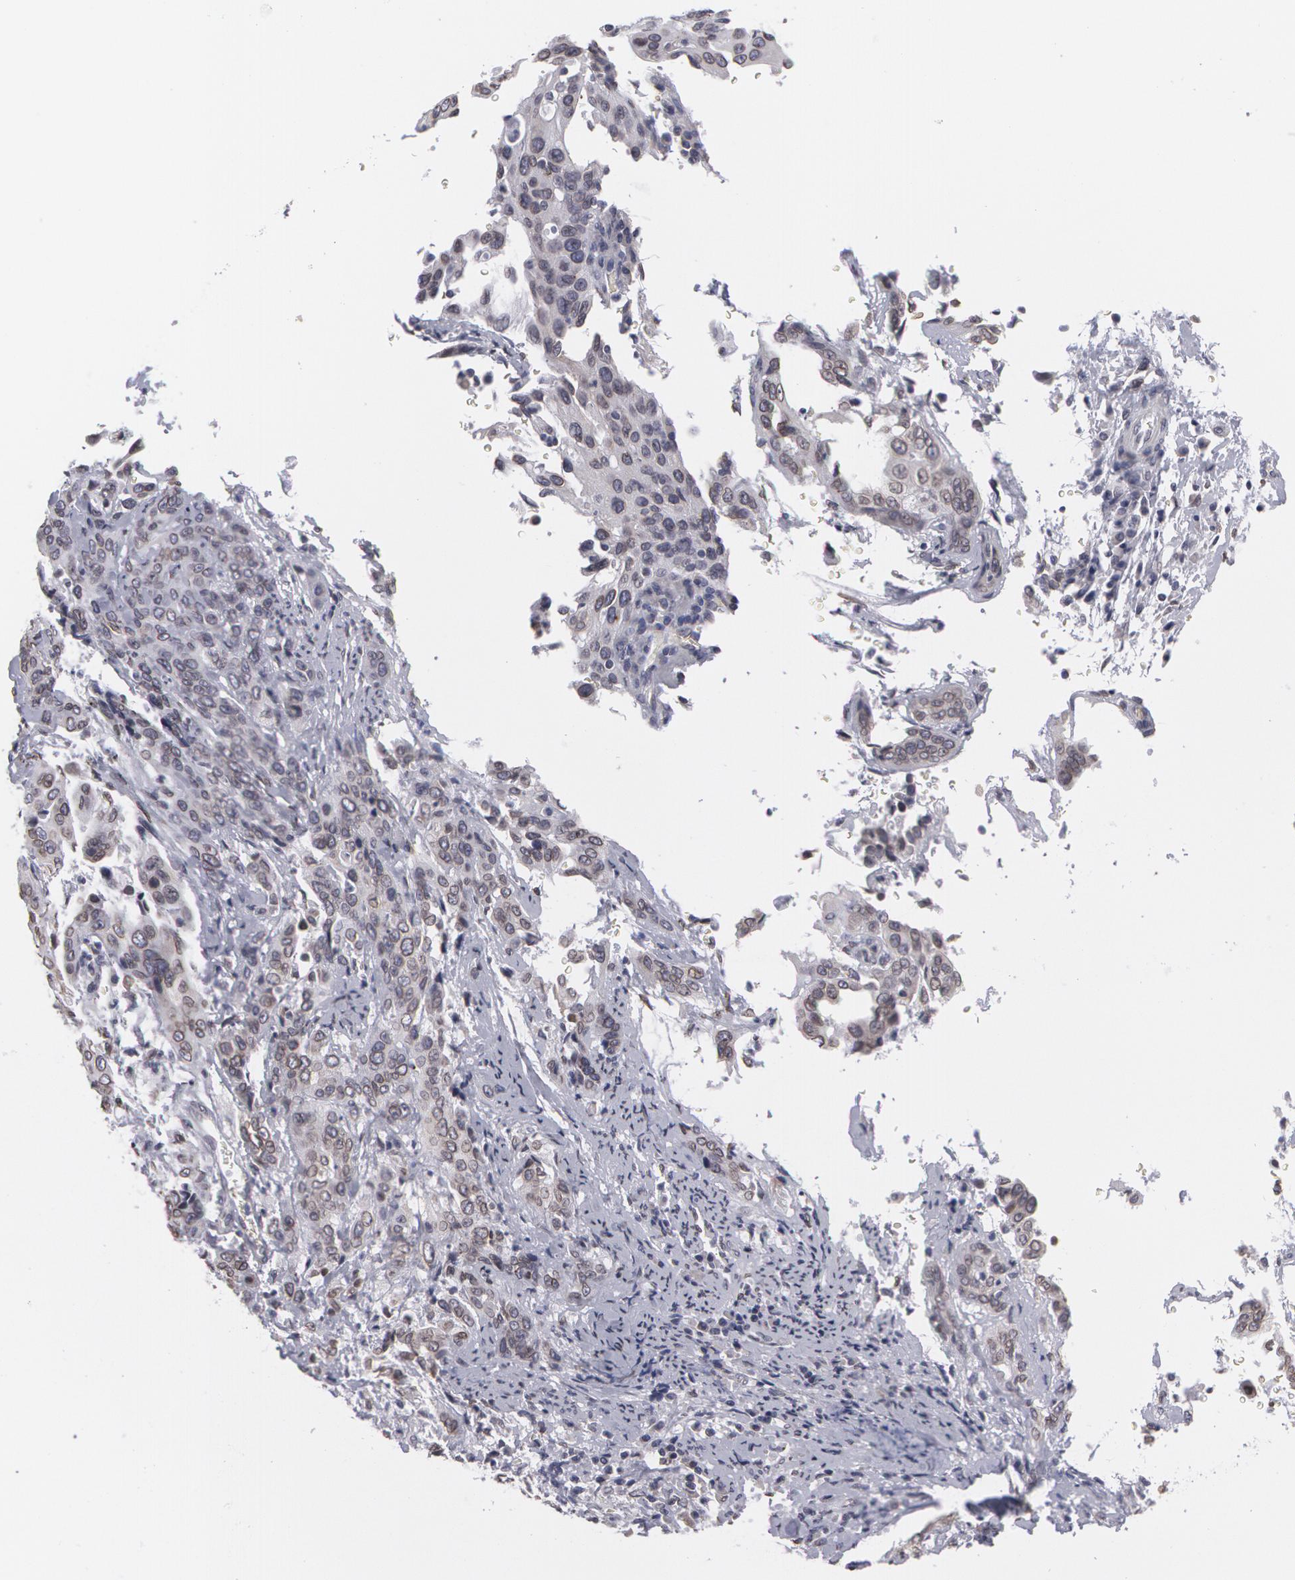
{"staining": {"intensity": "negative", "quantity": "none", "location": "none"}, "tissue": "cervical cancer", "cell_type": "Tumor cells", "image_type": "cancer", "snomed": [{"axis": "morphology", "description": "Squamous cell carcinoma, NOS"}, {"axis": "topography", "description": "Cervix"}], "caption": "Histopathology image shows no protein staining in tumor cells of cervical squamous cell carcinoma tissue.", "gene": "EMD", "patient": {"sex": "female", "age": 41}}